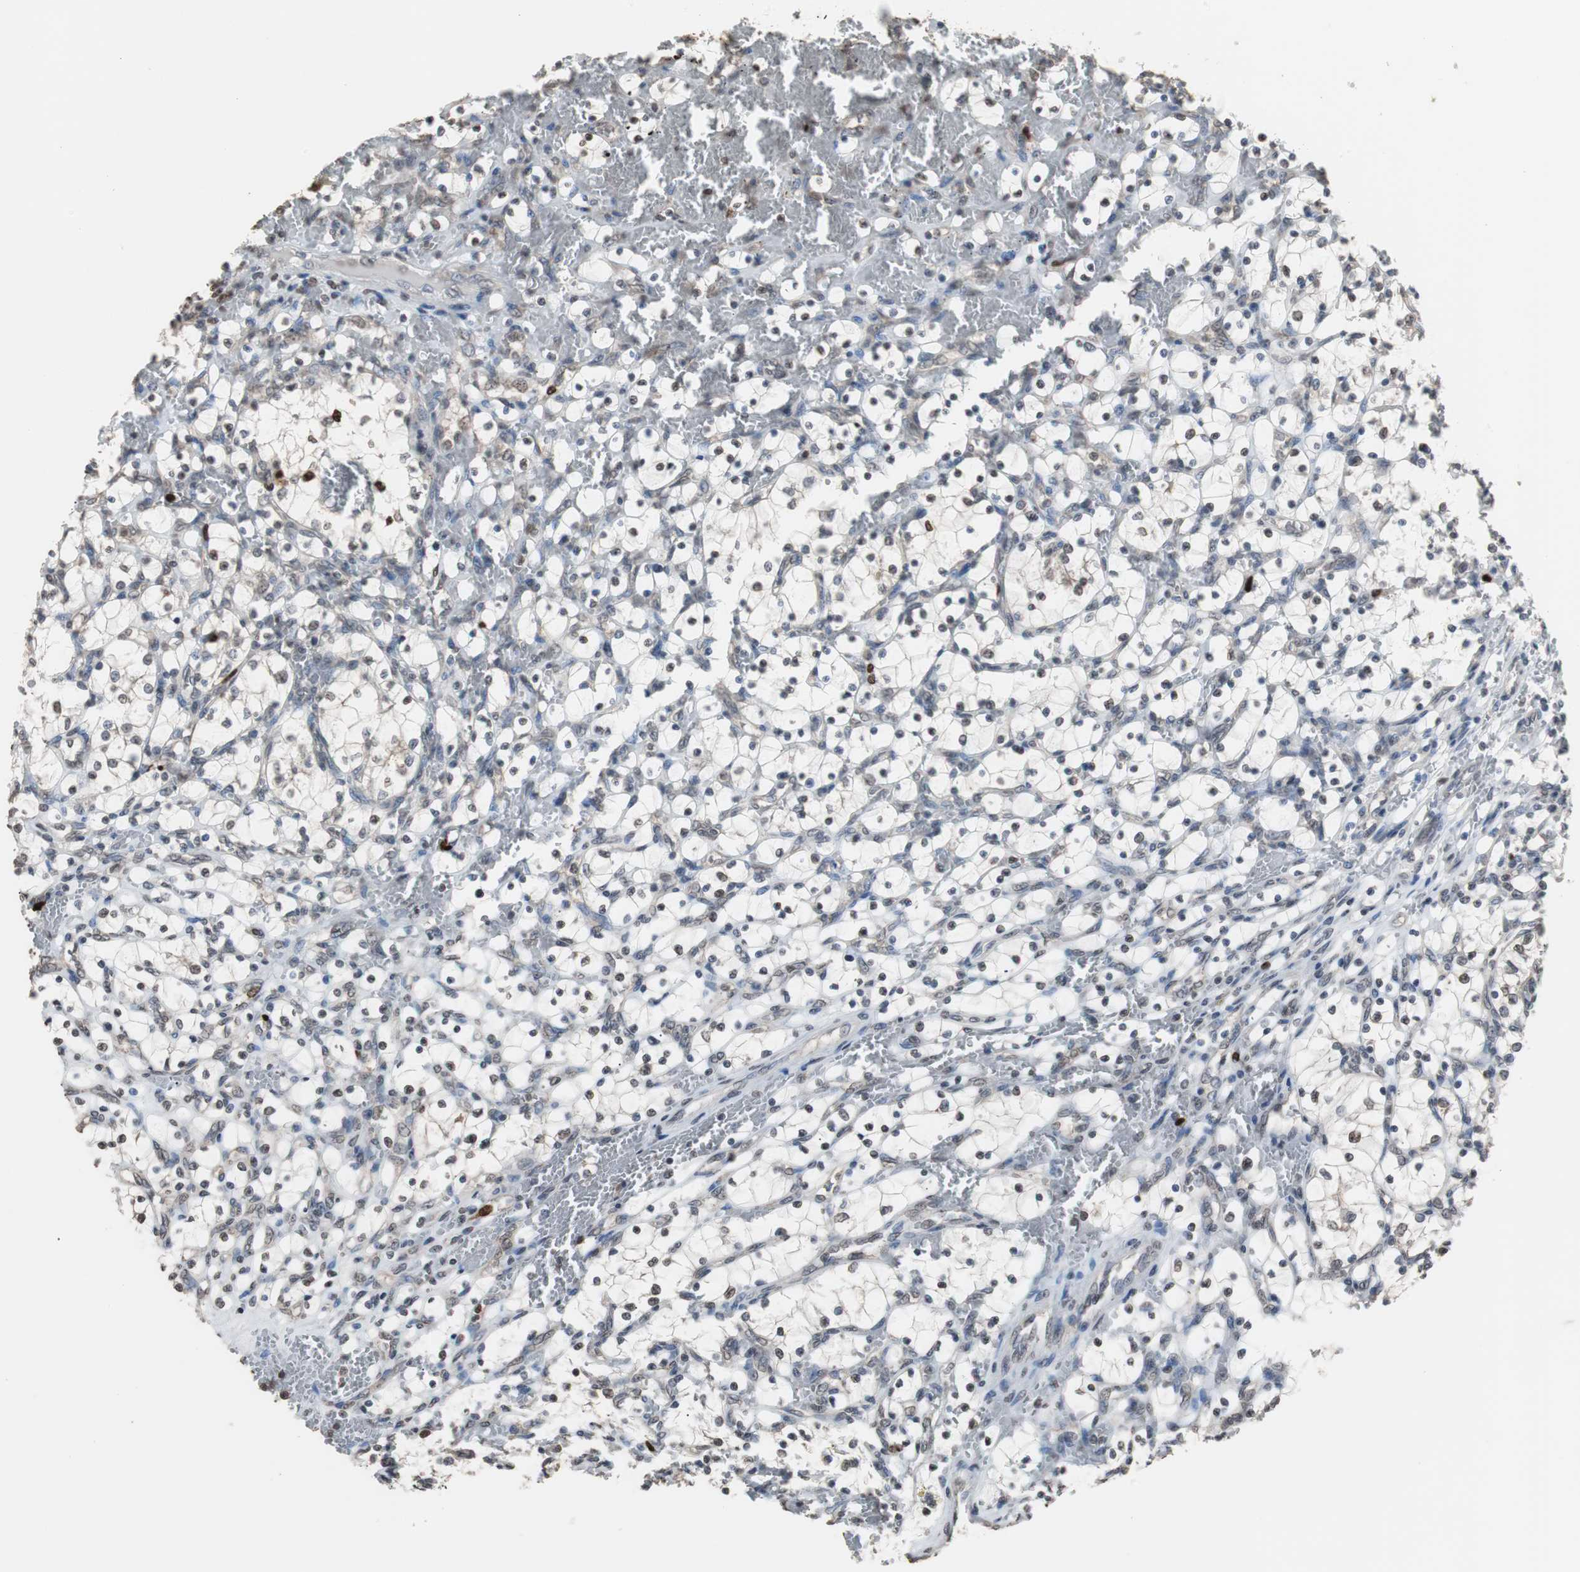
{"staining": {"intensity": "moderate", "quantity": "25%-75%", "location": "nuclear"}, "tissue": "renal cancer", "cell_type": "Tumor cells", "image_type": "cancer", "snomed": [{"axis": "morphology", "description": "Adenocarcinoma, NOS"}, {"axis": "topography", "description": "Kidney"}], "caption": "Immunohistochemical staining of adenocarcinoma (renal) exhibits medium levels of moderate nuclear protein expression in about 25%-75% of tumor cells. The staining was performed using DAB, with brown indicating positive protein expression. Nuclei are stained blue with hematoxylin.", "gene": "TOP2A", "patient": {"sex": "female", "age": 69}}